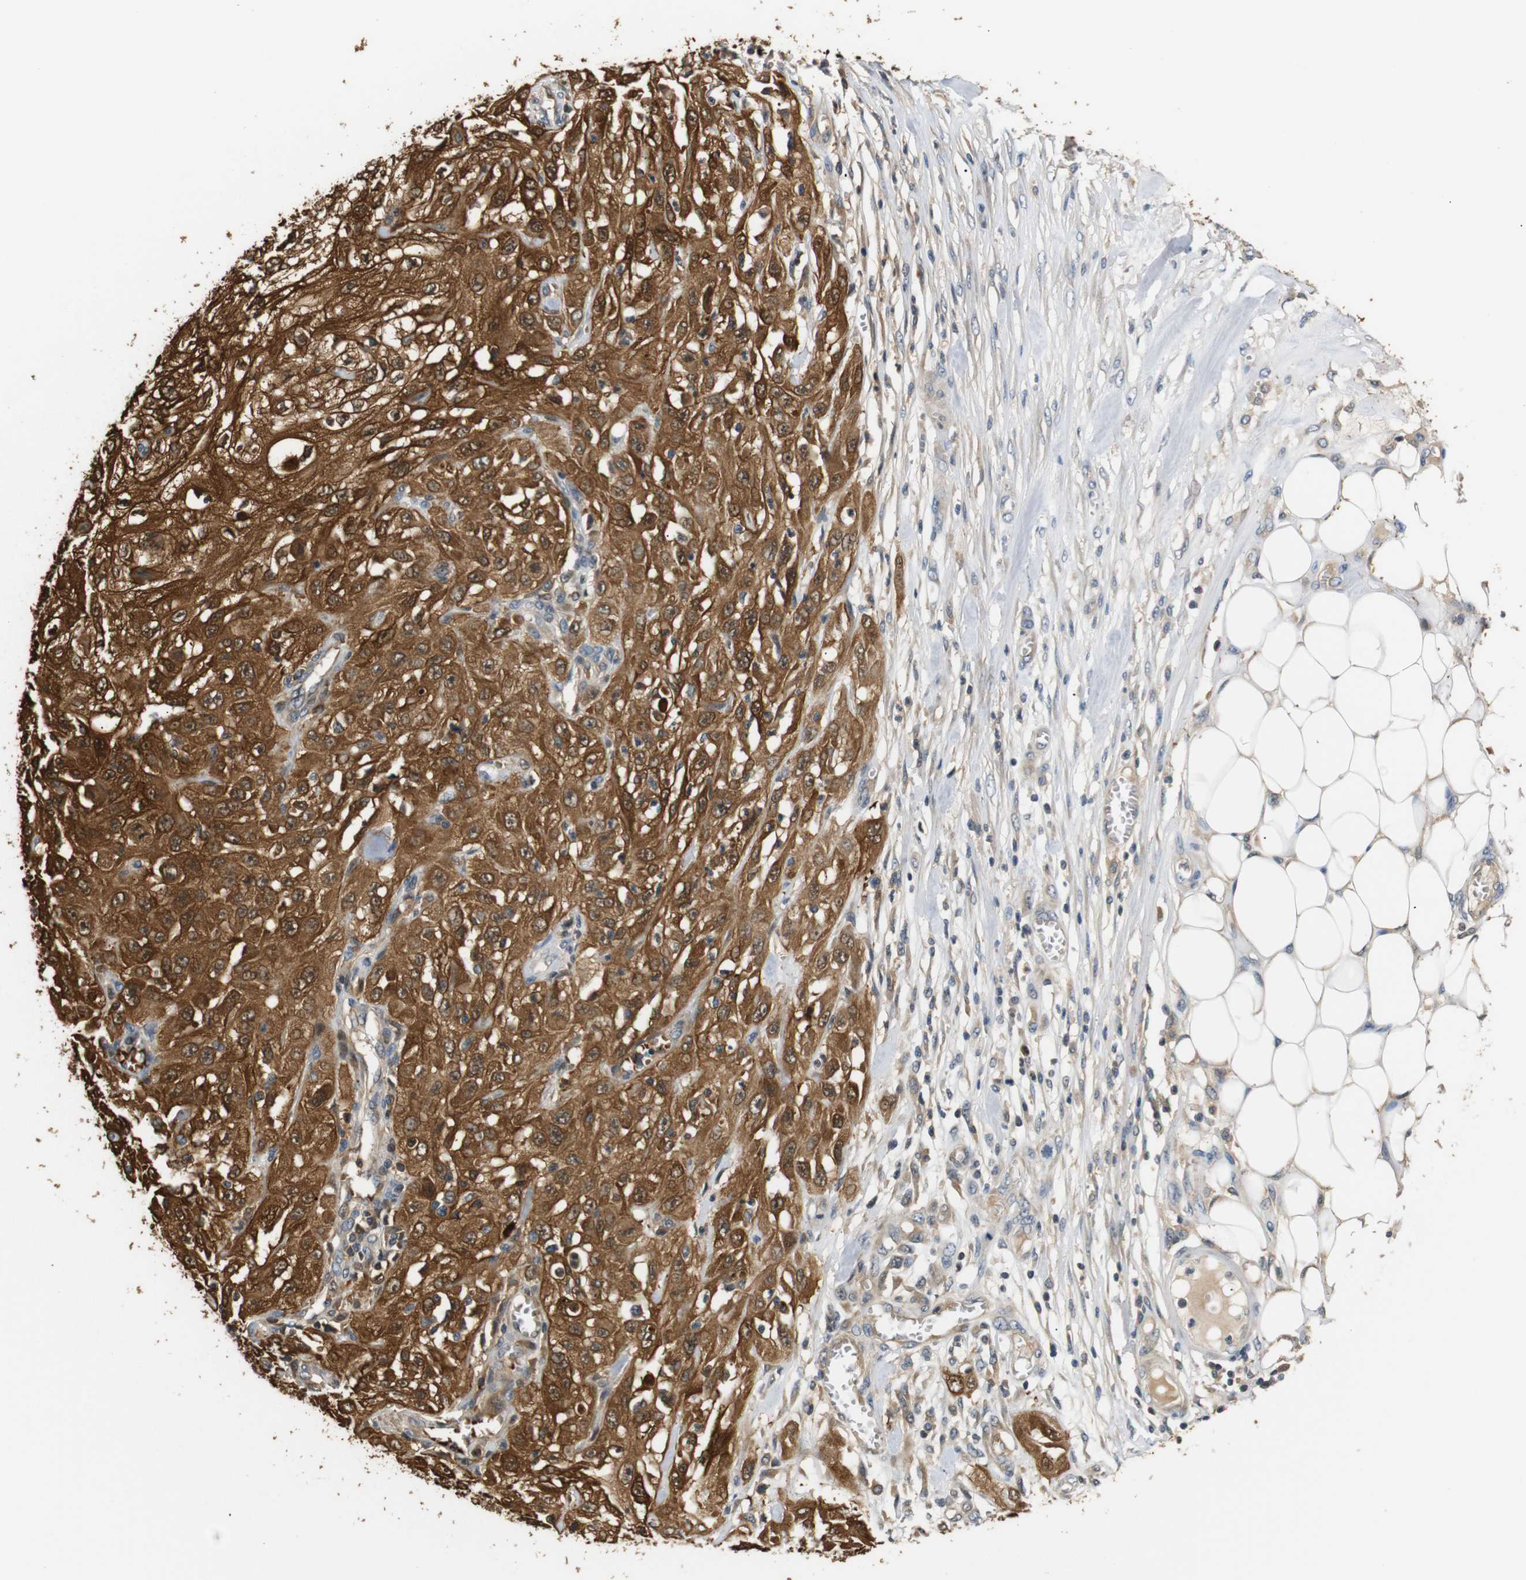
{"staining": {"intensity": "strong", "quantity": ">75%", "location": "cytoplasmic/membranous,nuclear"}, "tissue": "skin cancer", "cell_type": "Tumor cells", "image_type": "cancer", "snomed": [{"axis": "morphology", "description": "Squamous cell carcinoma, NOS"}, {"axis": "morphology", "description": "Squamous cell carcinoma, metastatic, NOS"}, {"axis": "topography", "description": "Skin"}, {"axis": "topography", "description": "Lymph node"}], "caption": "Immunohistochemical staining of human skin cancer (squamous cell carcinoma) exhibits high levels of strong cytoplasmic/membranous and nuclear expression in about >75% of tumor cells. The protein of interest is stained brown, and the nuclei are stained in blue (DAB IHC with brightfield microscopy, high magnification).", "gene": "SFN", "patient": {"sex": "male", "age": 75}}